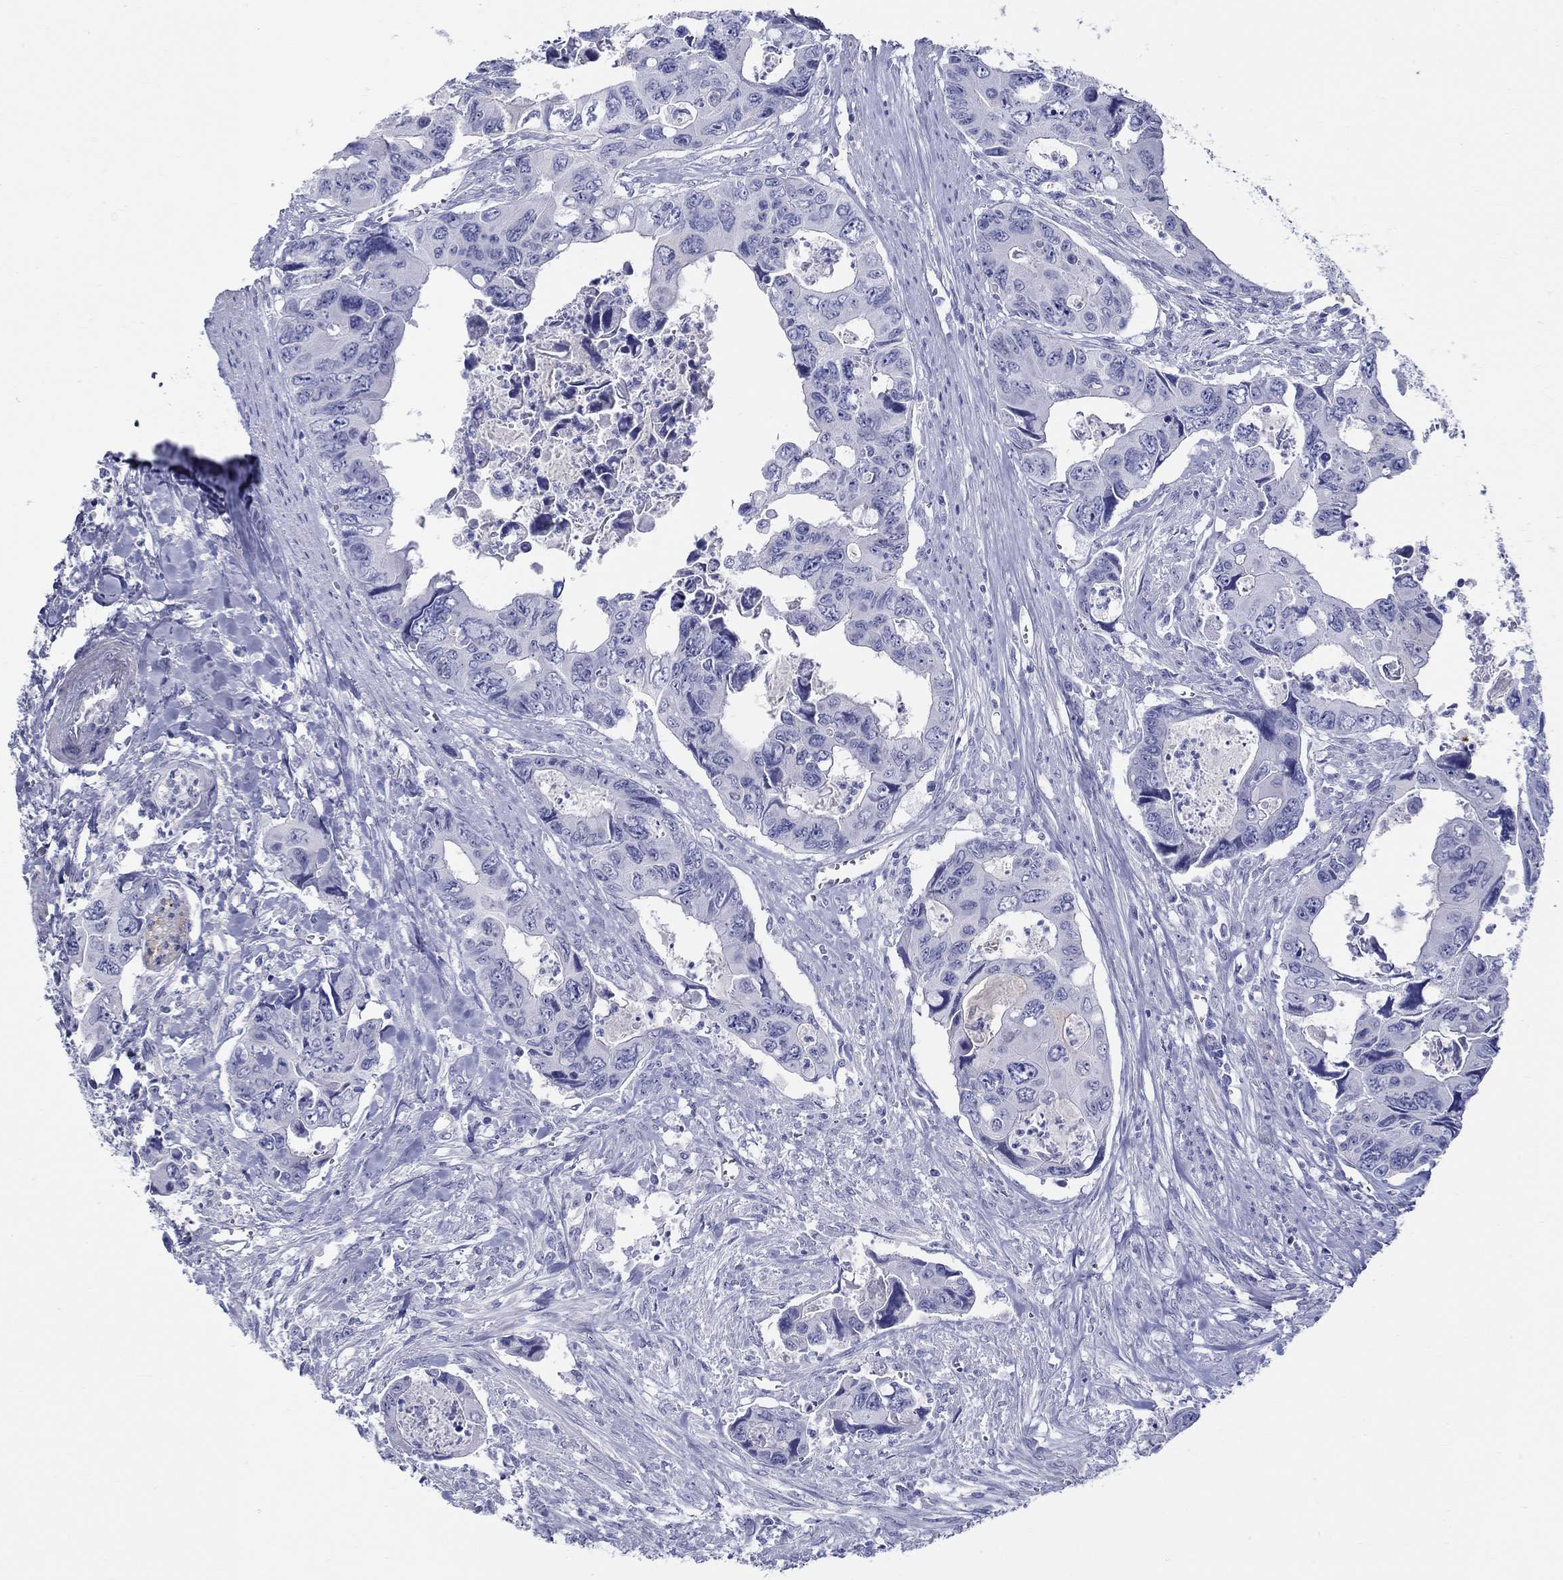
{"staining": {"intensity": "negative", "quantity": "none", "location": "none"}, "tissue": "colorectal cancer", "cell_type": "Tumor cells", "image_type": "cancer", "snomed": [{"axis": "morphology", "description": "Adenocarcinoma, NOS"}, {"axis": "topography", "description": "Rectum"}], "caption": "Immunohistochemistry (IHC) micrograph of neoplastic tissue: human adenocarcinoma (colorectal) stained with DAB displays no significant protein positivity in tumor cells.", "gene": "CRYGS", "patient": {"sex": "male", "age": 62}}